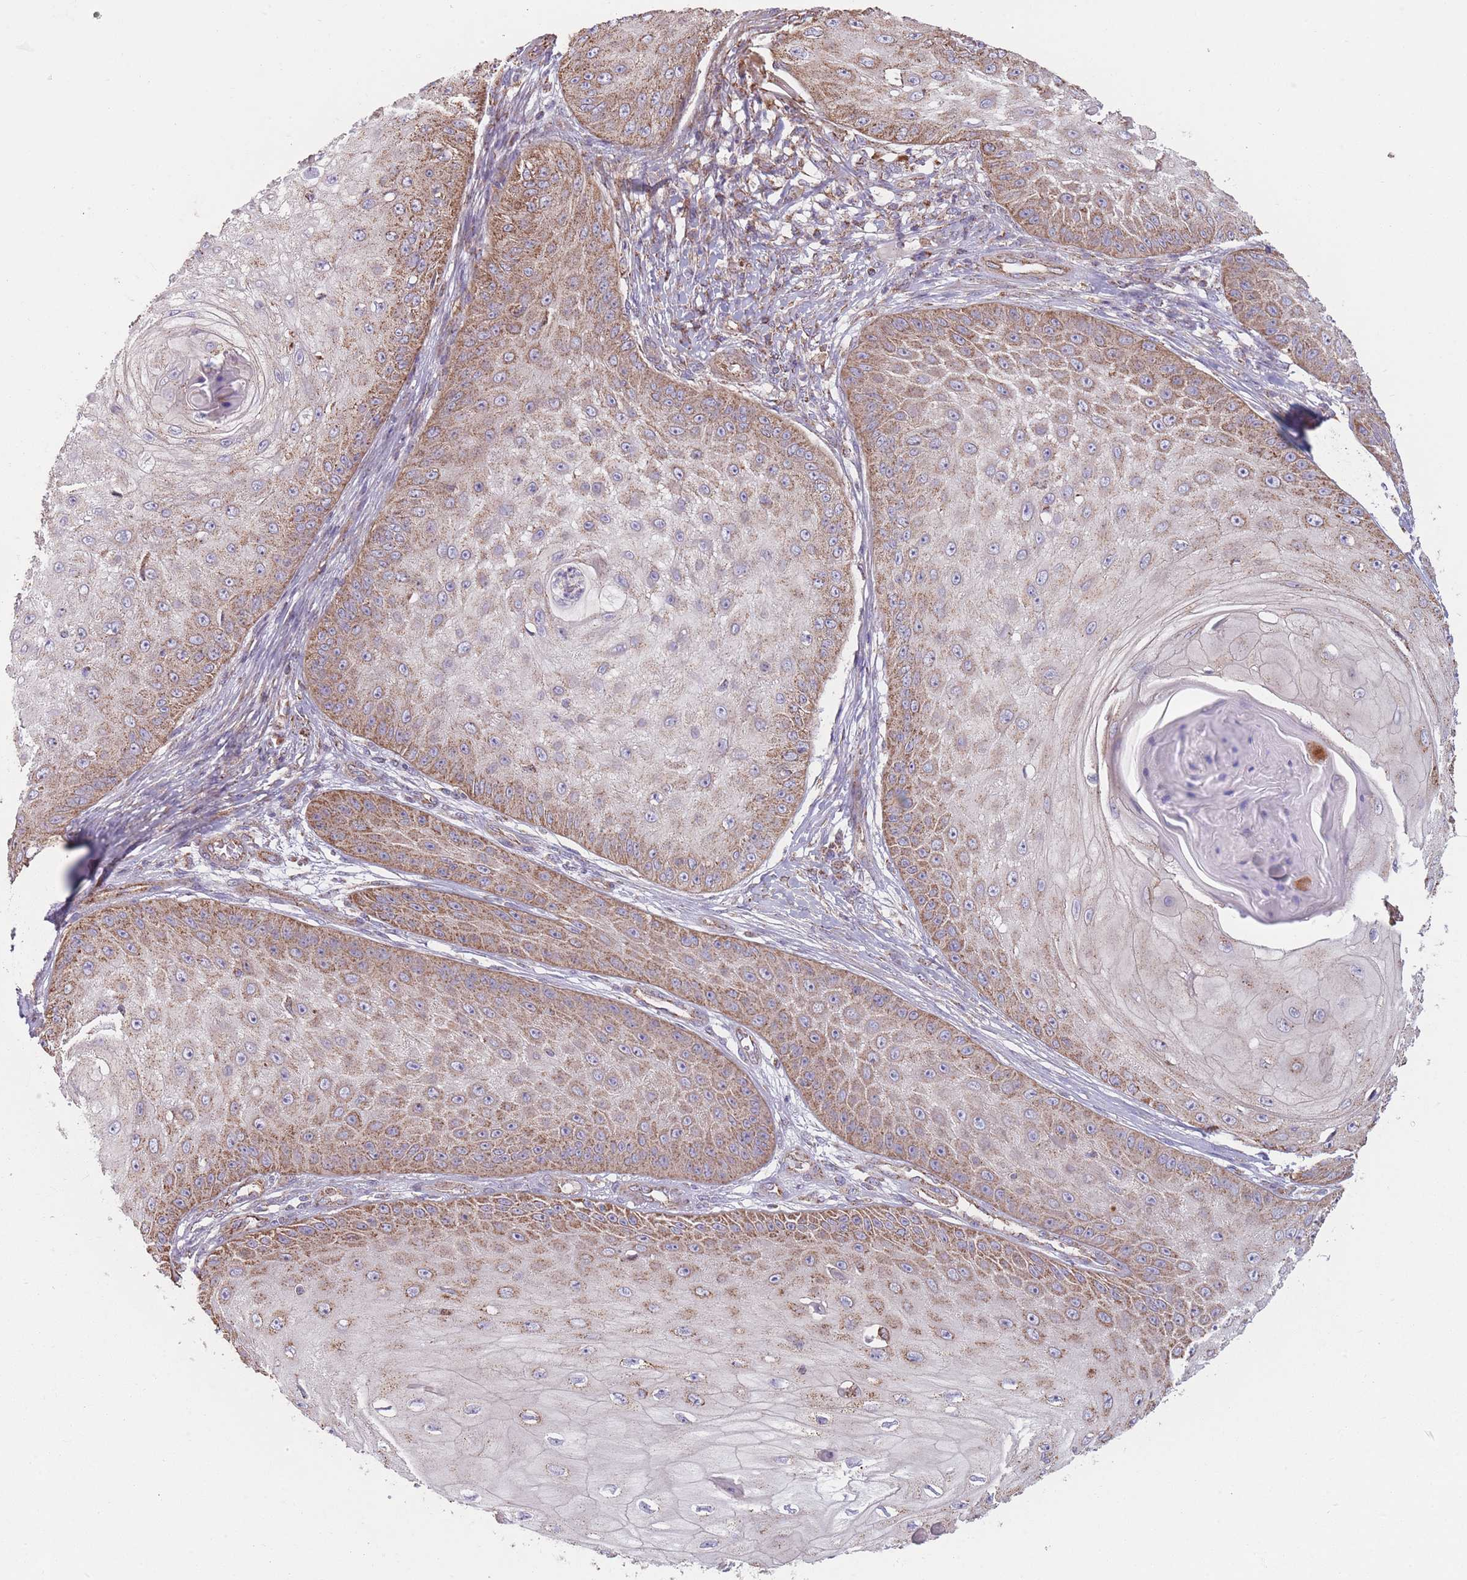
{"staining": {"intensity": "moderate", "quantity": ">75%", "location": "cytoplasmic/membranous"}, "tissue": "skin cancer", "cell_type": "Tumor cells", "image_type": "cancer", "snomed": [{"axis": "morphology", "description": "Squamous cell carcinoma, NOS"}, {"axis": "topography", "description": "Skin"}], "caption": "There is medium levels of moderate cytoplasmic/membranous expression in tumor cells of skin cancer, as demonstrated by immunohistochemical staining (brown color).", "gene": "KIF16B", "patient": {"sex": "male", "age": 70}}